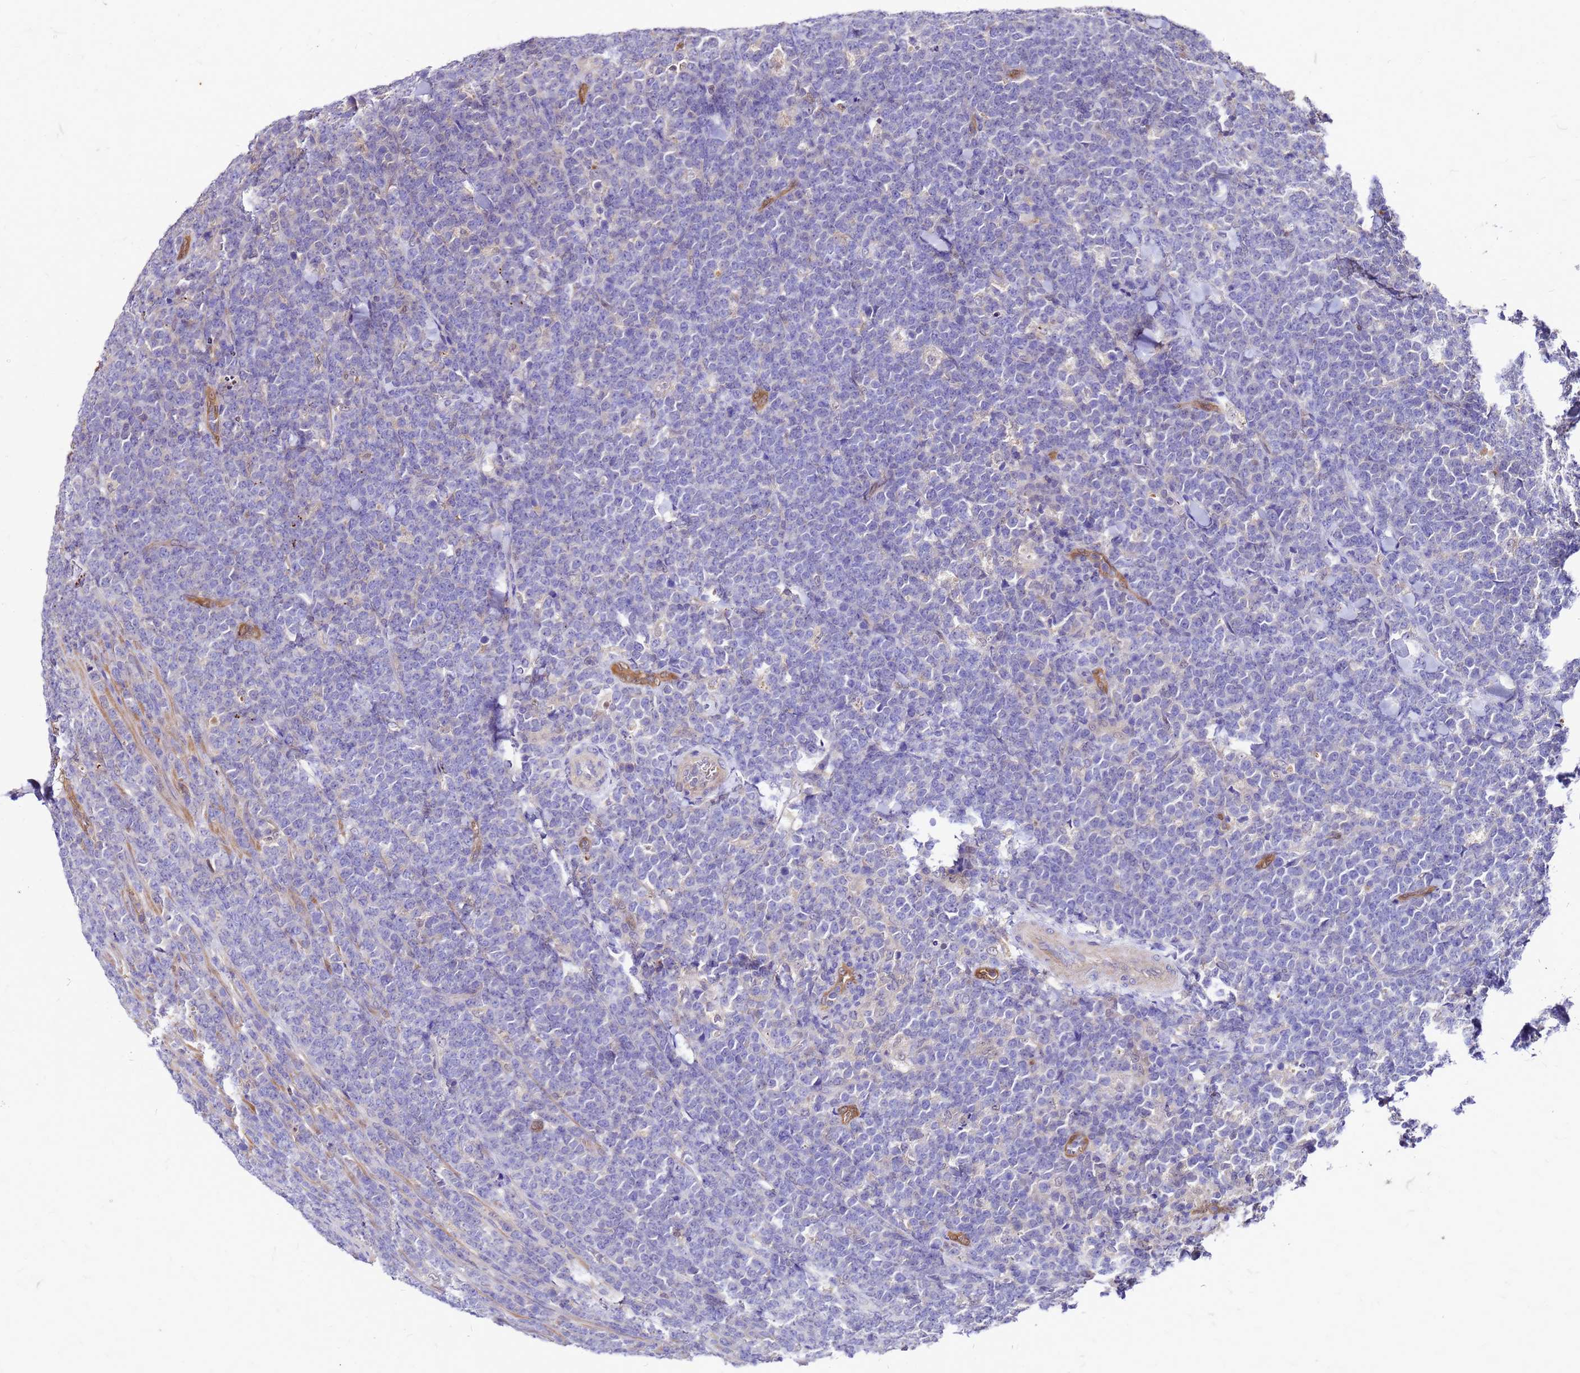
{"staining": {"intensity": "negative", "quantity": "none", "location": "none"}, "tissue": "lymphoma", "cell_type": "Tumor cells", "image_type": "cancer", "snomed": [{"axis": "morphology", "description": "Malignant lymphoma, non-Hodgkin's type, High grade"}, {"axis": "topography", "description": "Small intestine"}], "caption": "Tumor cells show no significant protein positivity in lymphoma.", "gene": "DUSP23", "patient": {"sex": "male", "age": 8}}